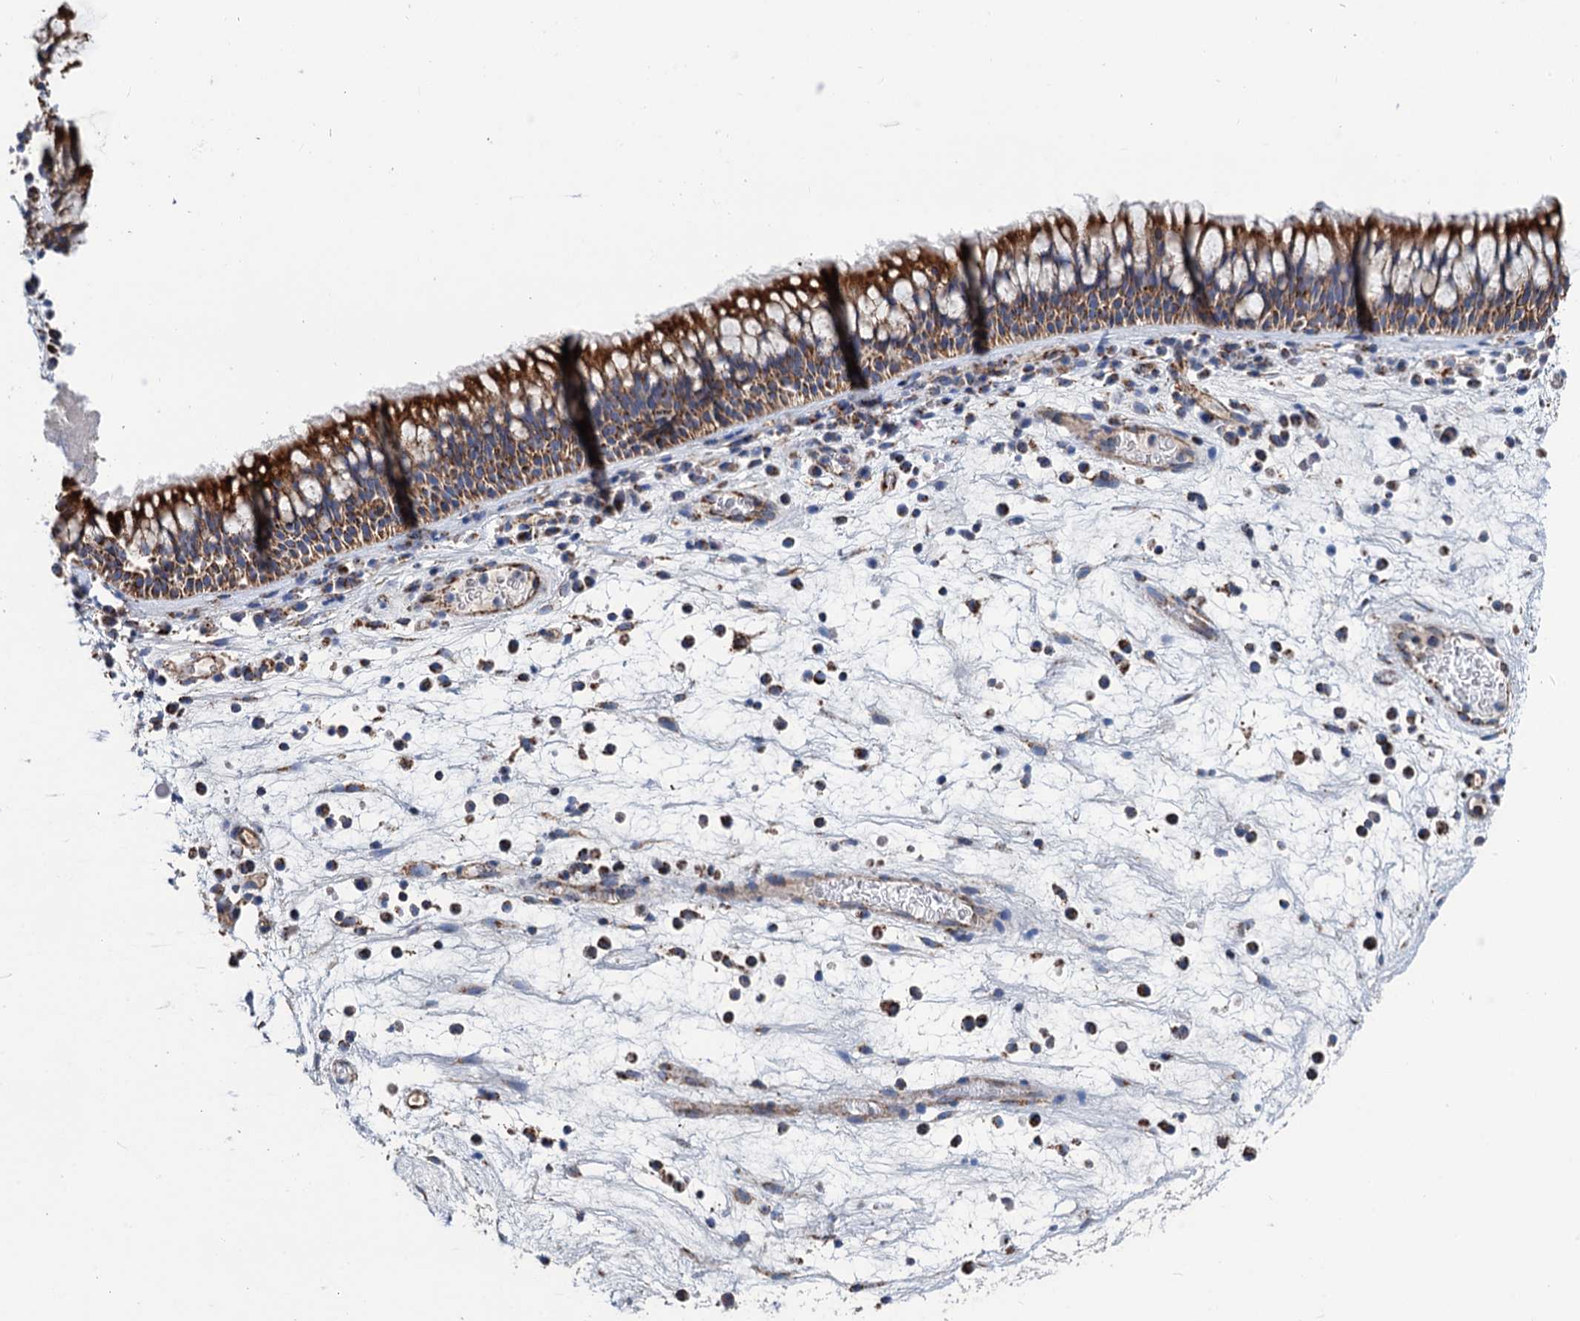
{"staining": {"intensity": "strong", "quantity": ">75%", "location": "cytoplasmic/membranous"}, "tissue": "nasopharynx", "cell_type": "Respiratory epithelial cells", "image_type": "normal", "snomed": [{"axis": "morphology", "description": "Normal tissue, NOS"}, {"axis": "morphology", "description": "Inflammation, NOS"}, {"axis": "morphology", "description": "Malignant melanoma, Metastatic site"}, {"axis": "topography", "description": "Nasopharynx"}], "caption": "An IHC micrograph of benign tissue is shown. Protein staining in brown shows strong cytoplasmic/membranous positivity in nasopharynx within respiratory epithelial cells.", "gene": "IVD", "patient": {"sex": "male", "age": 70}}